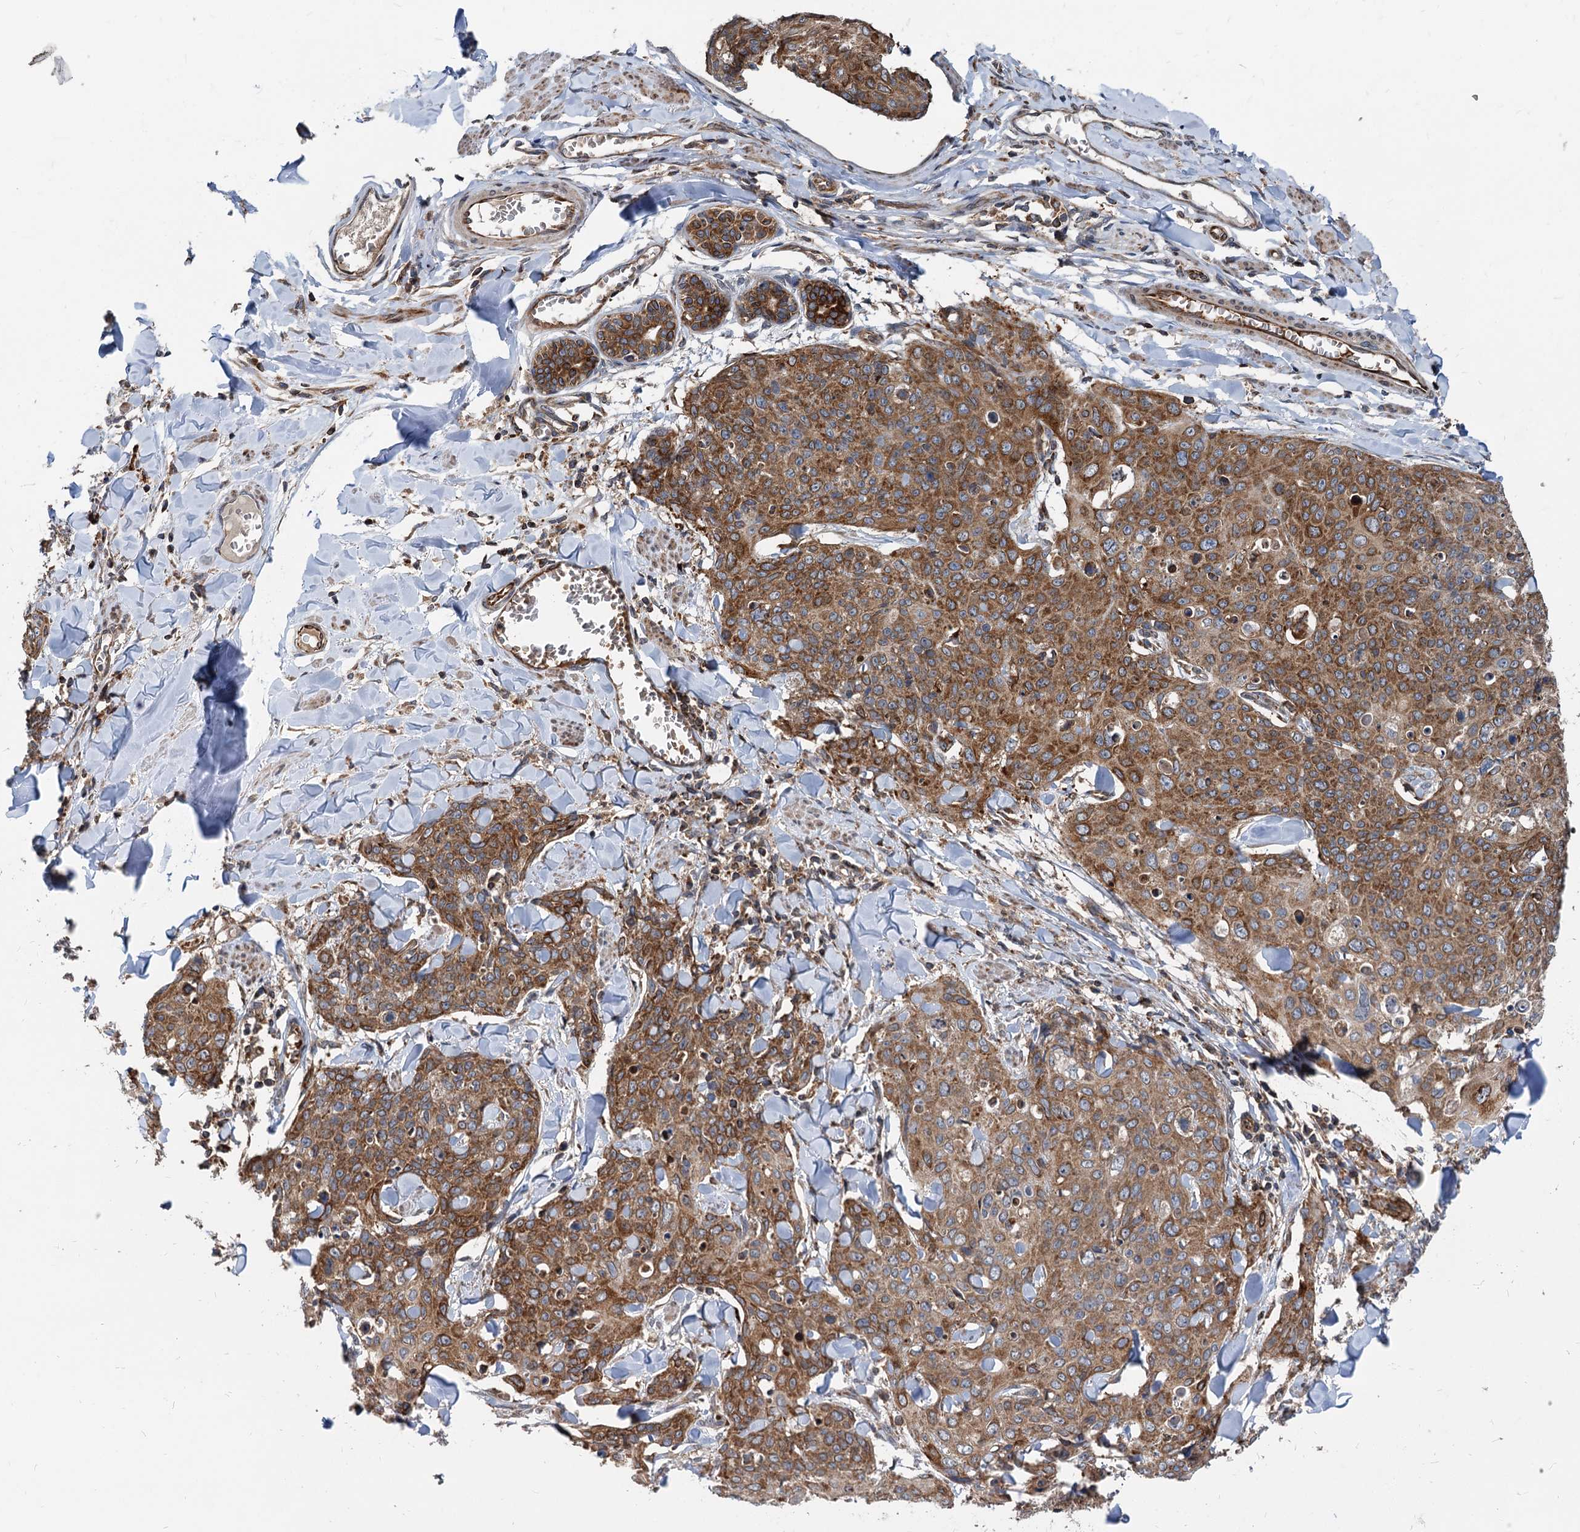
{"staining": {"intensity": "strong", "quantity": ">75%", "location": "cytoplasmic/membranous"}, "tissue": "skin cancer", "cell_type": "Tumor cells", "image_type": "cancer", "snomed": [{"axis": "morphology", "description": "Squamous cell carcinoma, NOS"}, {"axis": "topography", "description": "Skin"}, {"axis": "topography", "description": "Vulva"}], "caption": "The photomicrograph exhibits immunohistochemical staining of squamous cell carcinoma (skin). There is strong cytoplasmic/membranous positivity is appreciated in about >75% of tumor cells. (Stains: DAB in brown, nuclei in blue, Microscopy: brightfield microscopy at high magnification).", "gene": "STIM1", "patient": {"sex": "female", "age": 85}}